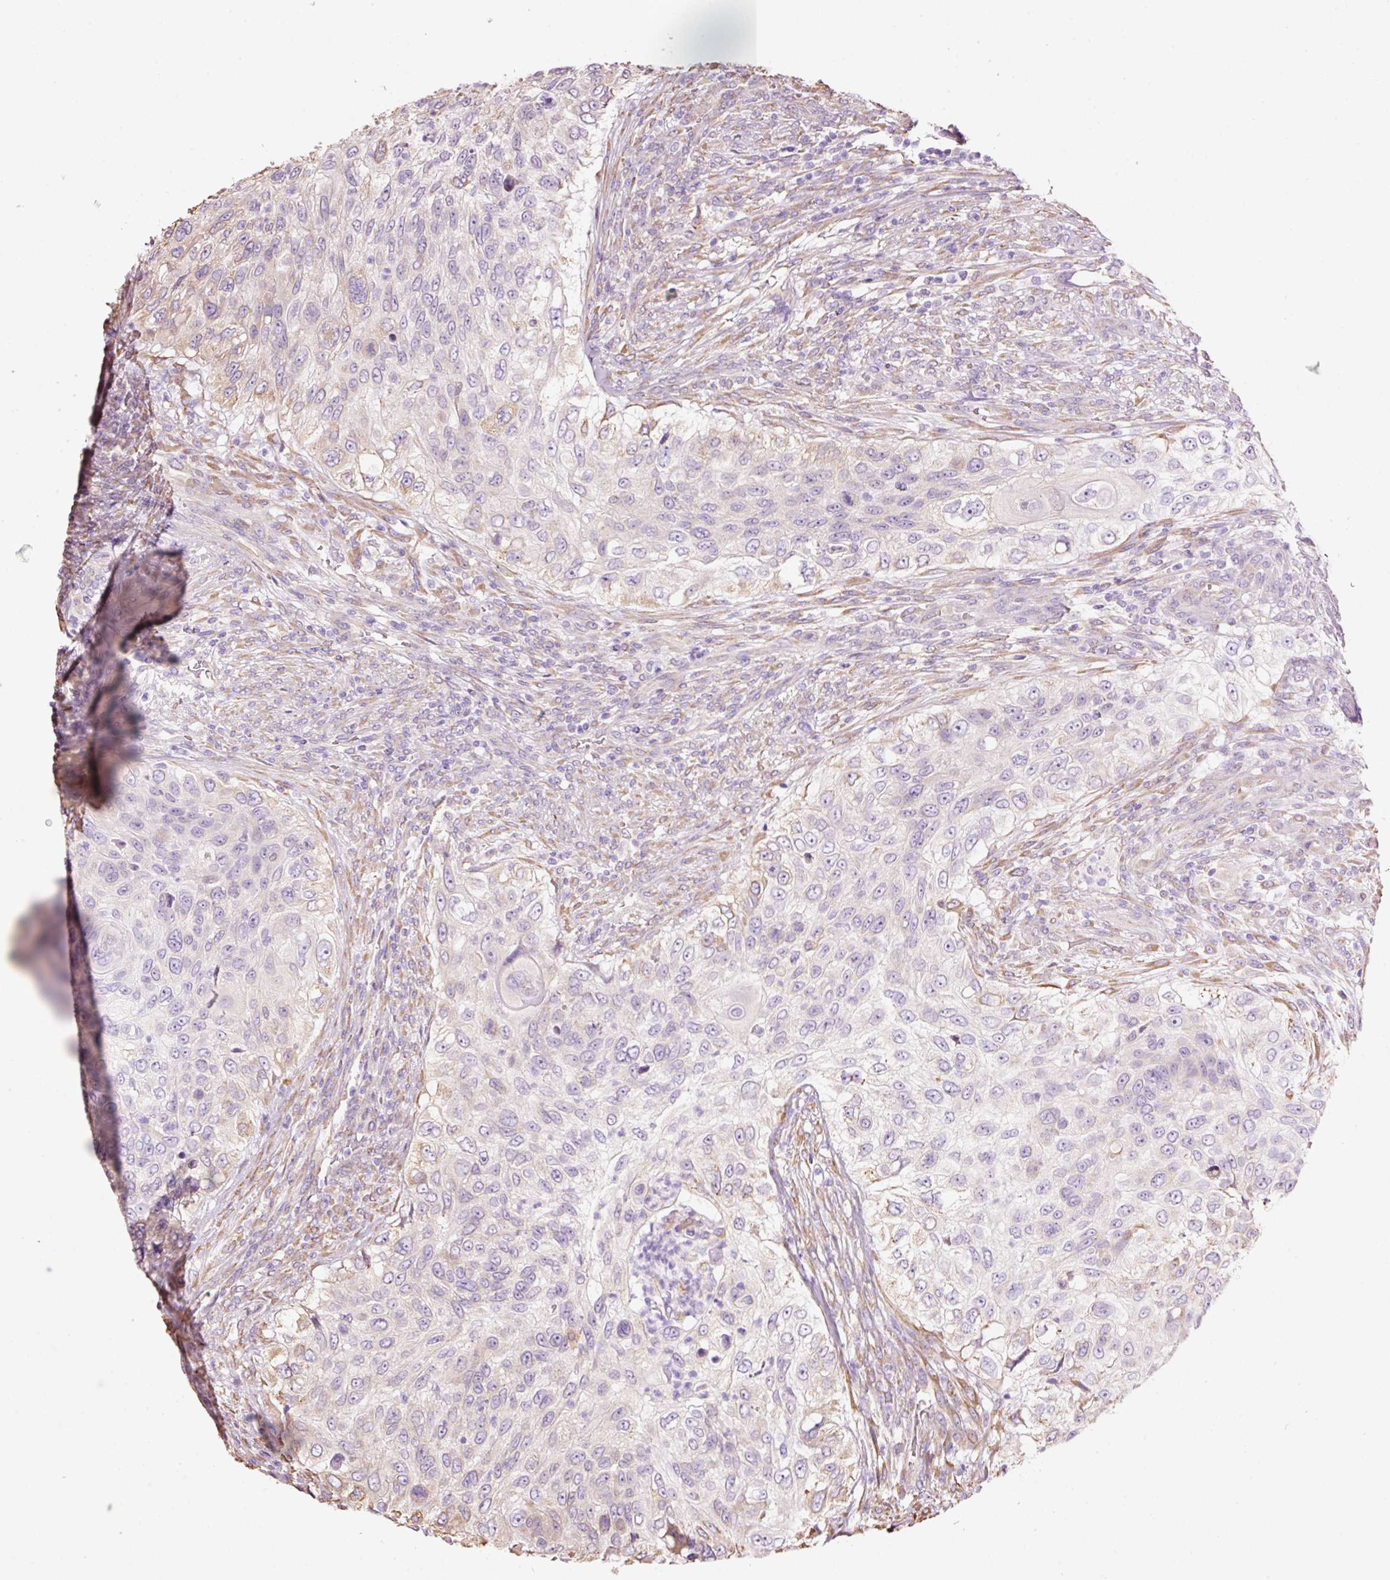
{"staining": {"intensity": "weak", "quantity": "<25%", "location": "cytoplasmic/membranous"}, "tissue": "urothelial cancer", "cell_type": "Tumor cells", "image_type": "cancer", "snomed": [{"axis": "morphology", "description": "Urothelial carcinoma, High grade"}, {"axis": "topography", "description": "Urinary bladder"}], "caption": "An immunohistochemistry image of urothelial cancer is shown. There is no staining in tumor cells of urothelial cancer. (DAB immunohistochemistry with hematoxylin counter stain).", "gene": "GCG", "patient": {"sex": "female", "age": 60}}